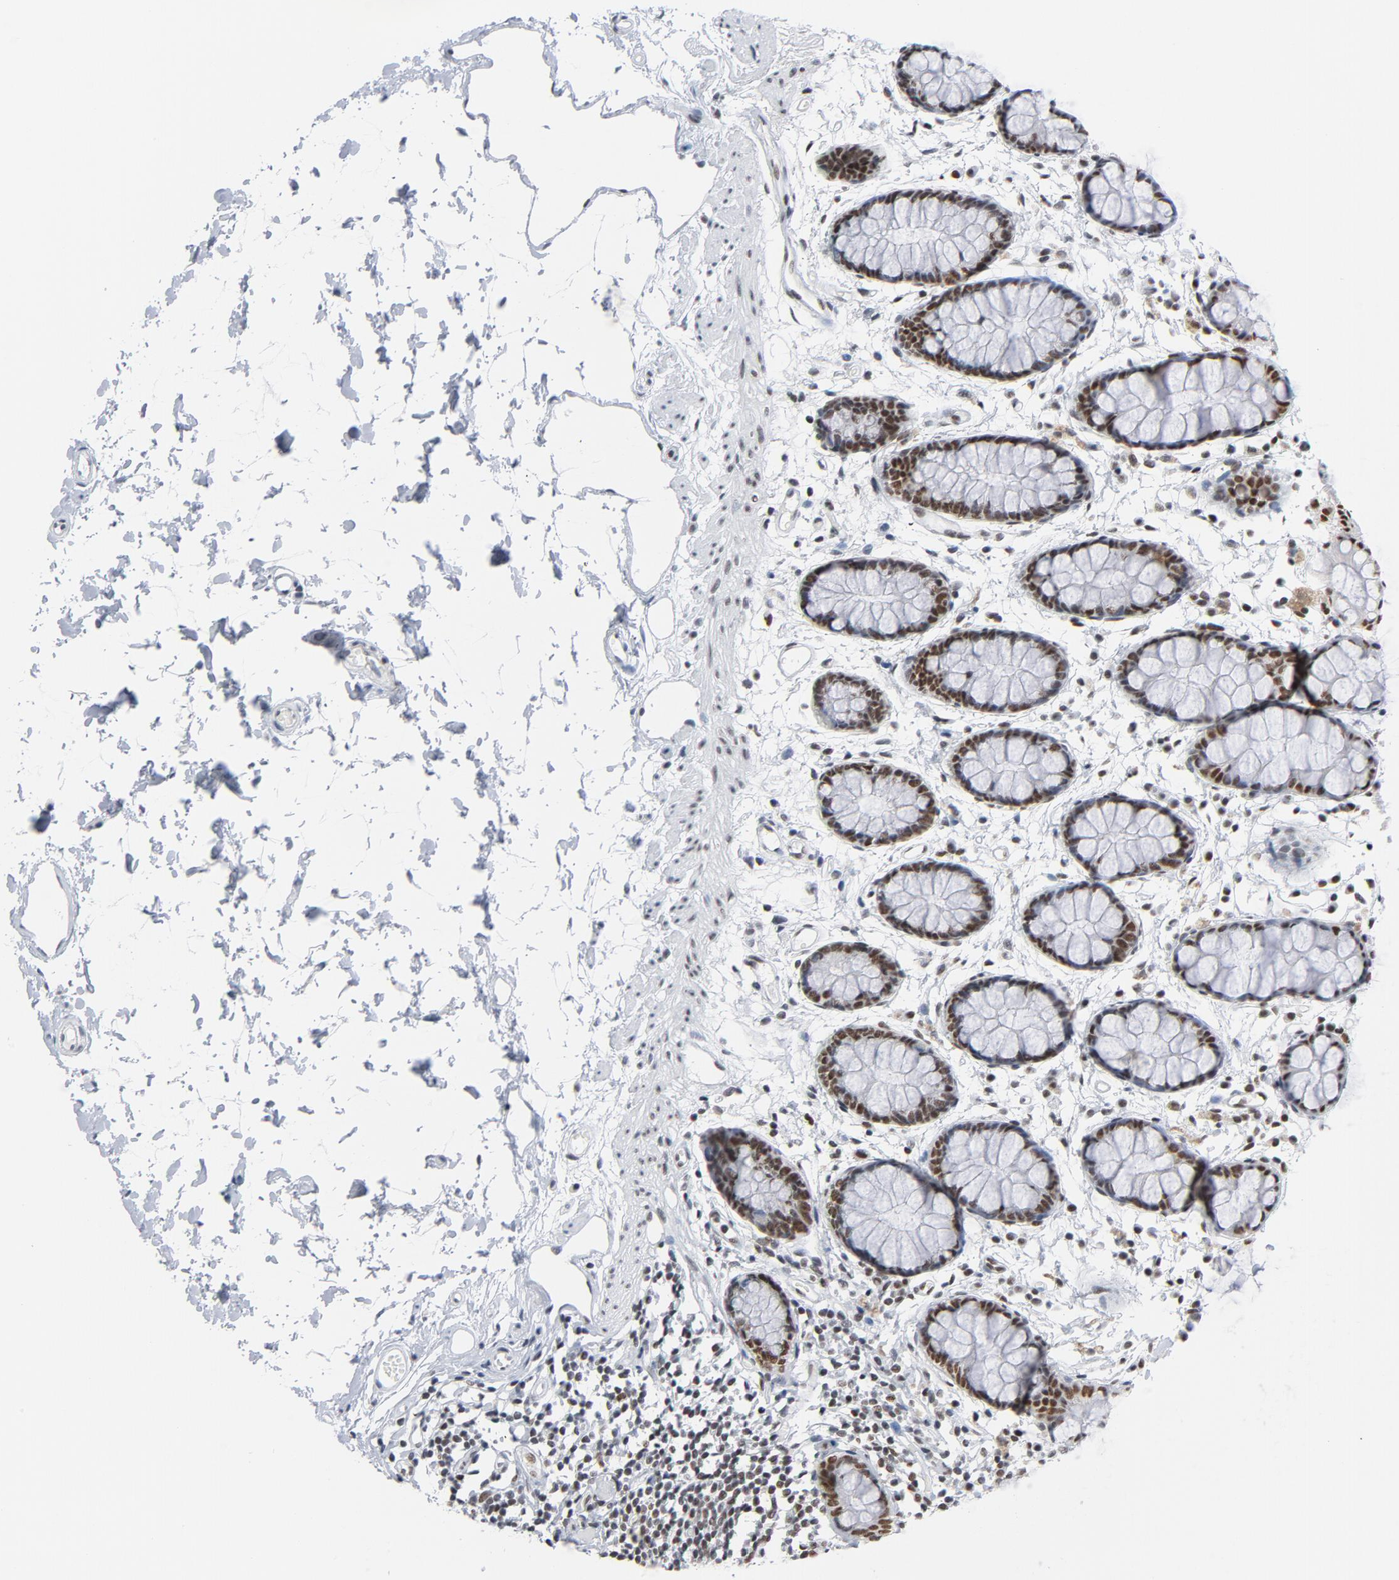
{"staining": {"intensity": "strong", "quantity": ">75%", "location": "nuclear"}, "tissue": "rectum", "cell_type": "Glandular cells", "image_type": "normal", "snomed": [{"axis": "morphology", "description": "Normal tissue, NOS"}, {"axis": "topography", "description": "Rectum"}], "caption": "Human rectum stained with a brown dye shows strong nuclear positive expression in about >75% of glandular cells.", "gene": "CSTF2", "patient": {"sex": "female", "age": 66}}